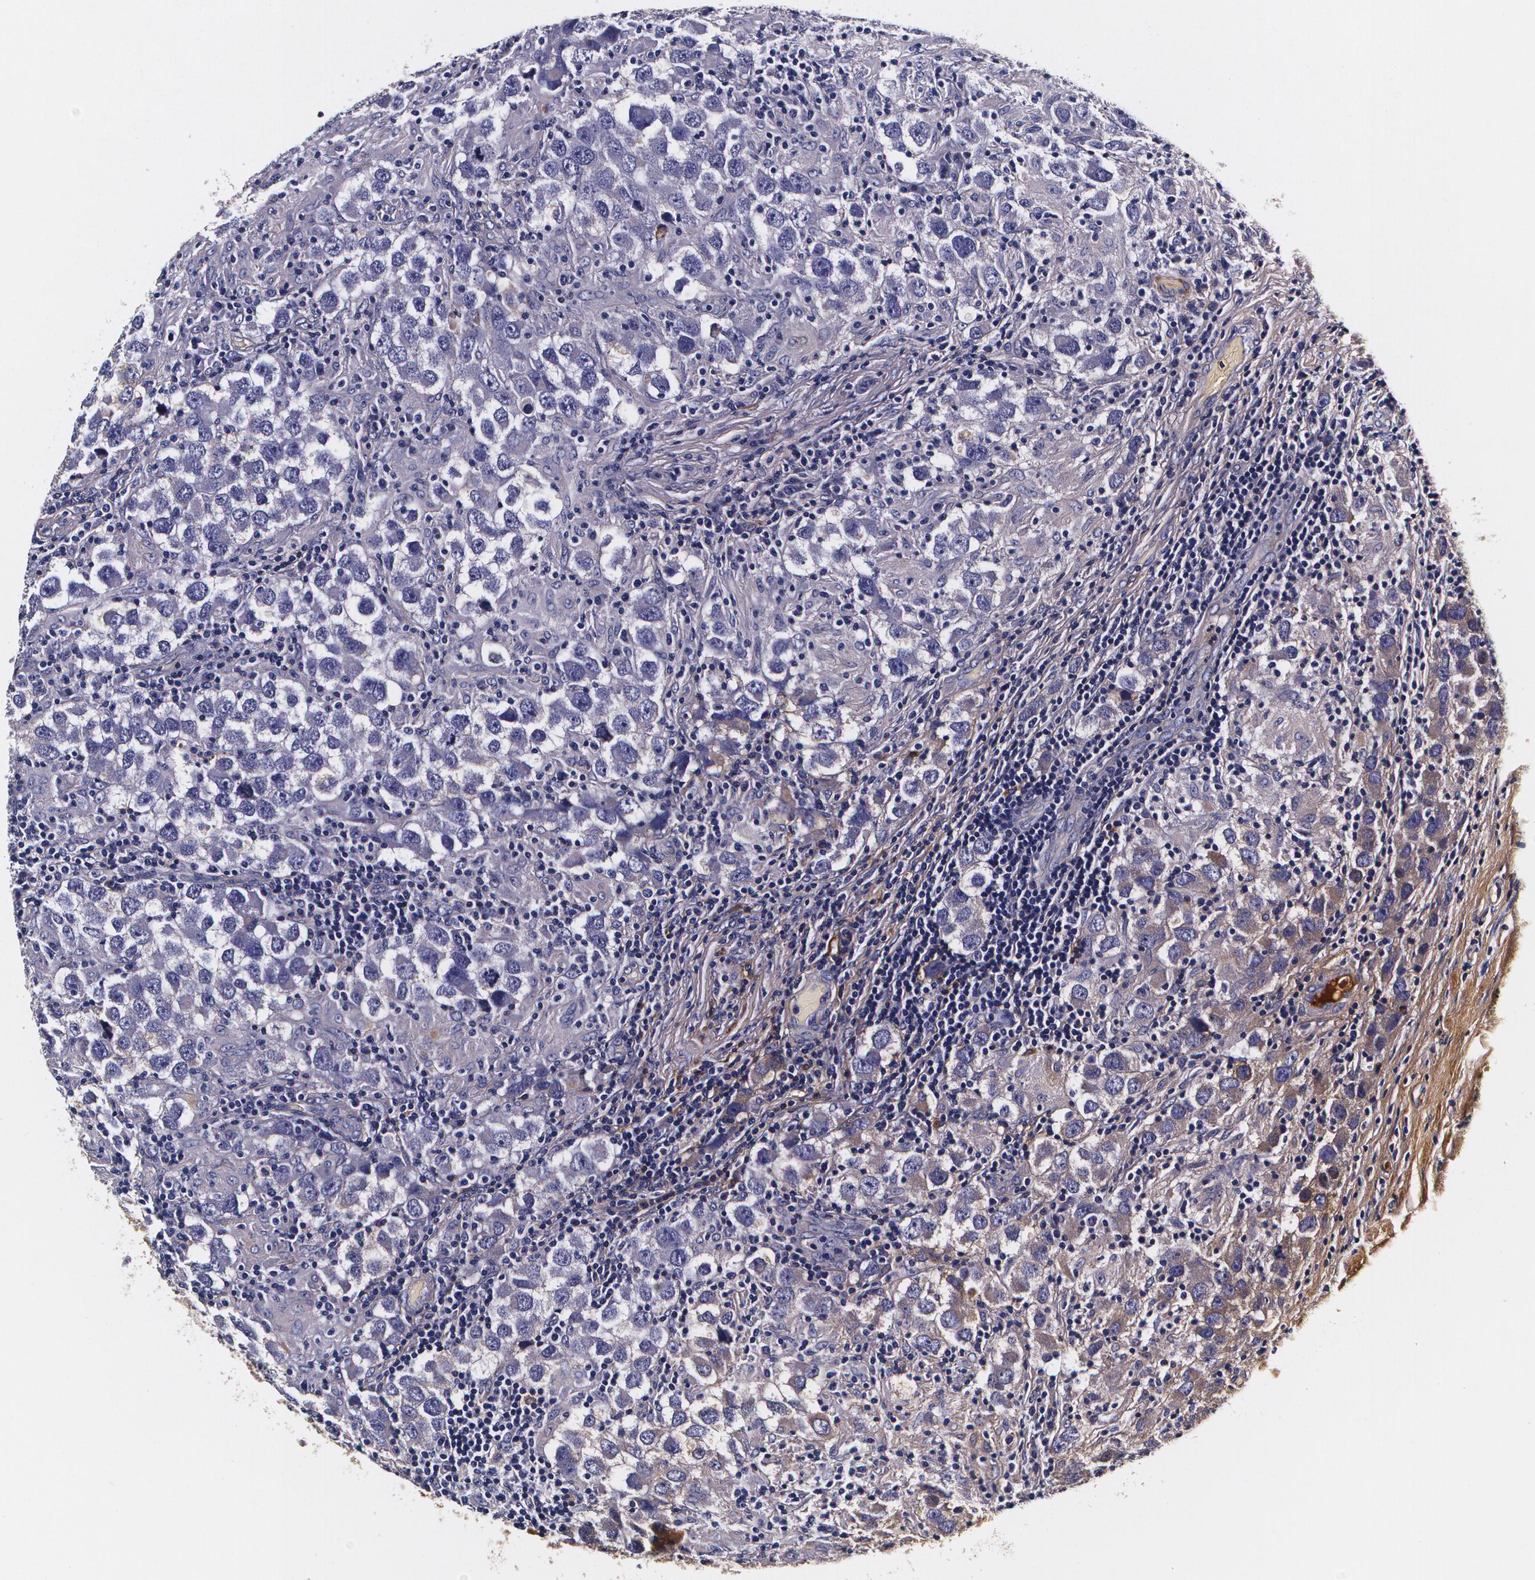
{"staining": {"intensity": "negative", "quantity": "none", "location": "none"}, "tissue": "testis cancer", "cell_type": "Tumor cells", "image_type": "cancer", "snomed": [{"axis": "morphology", "description": "Carcinoma, Embryonal, NOS"}, {"axis": "topography", "description": "Testis"}], "caption": "Tumor cells are negative for protein expression in human testis embryonal carcinoma.", "gene": "TTR", "patient": {"sex": "male", "age": 21}}